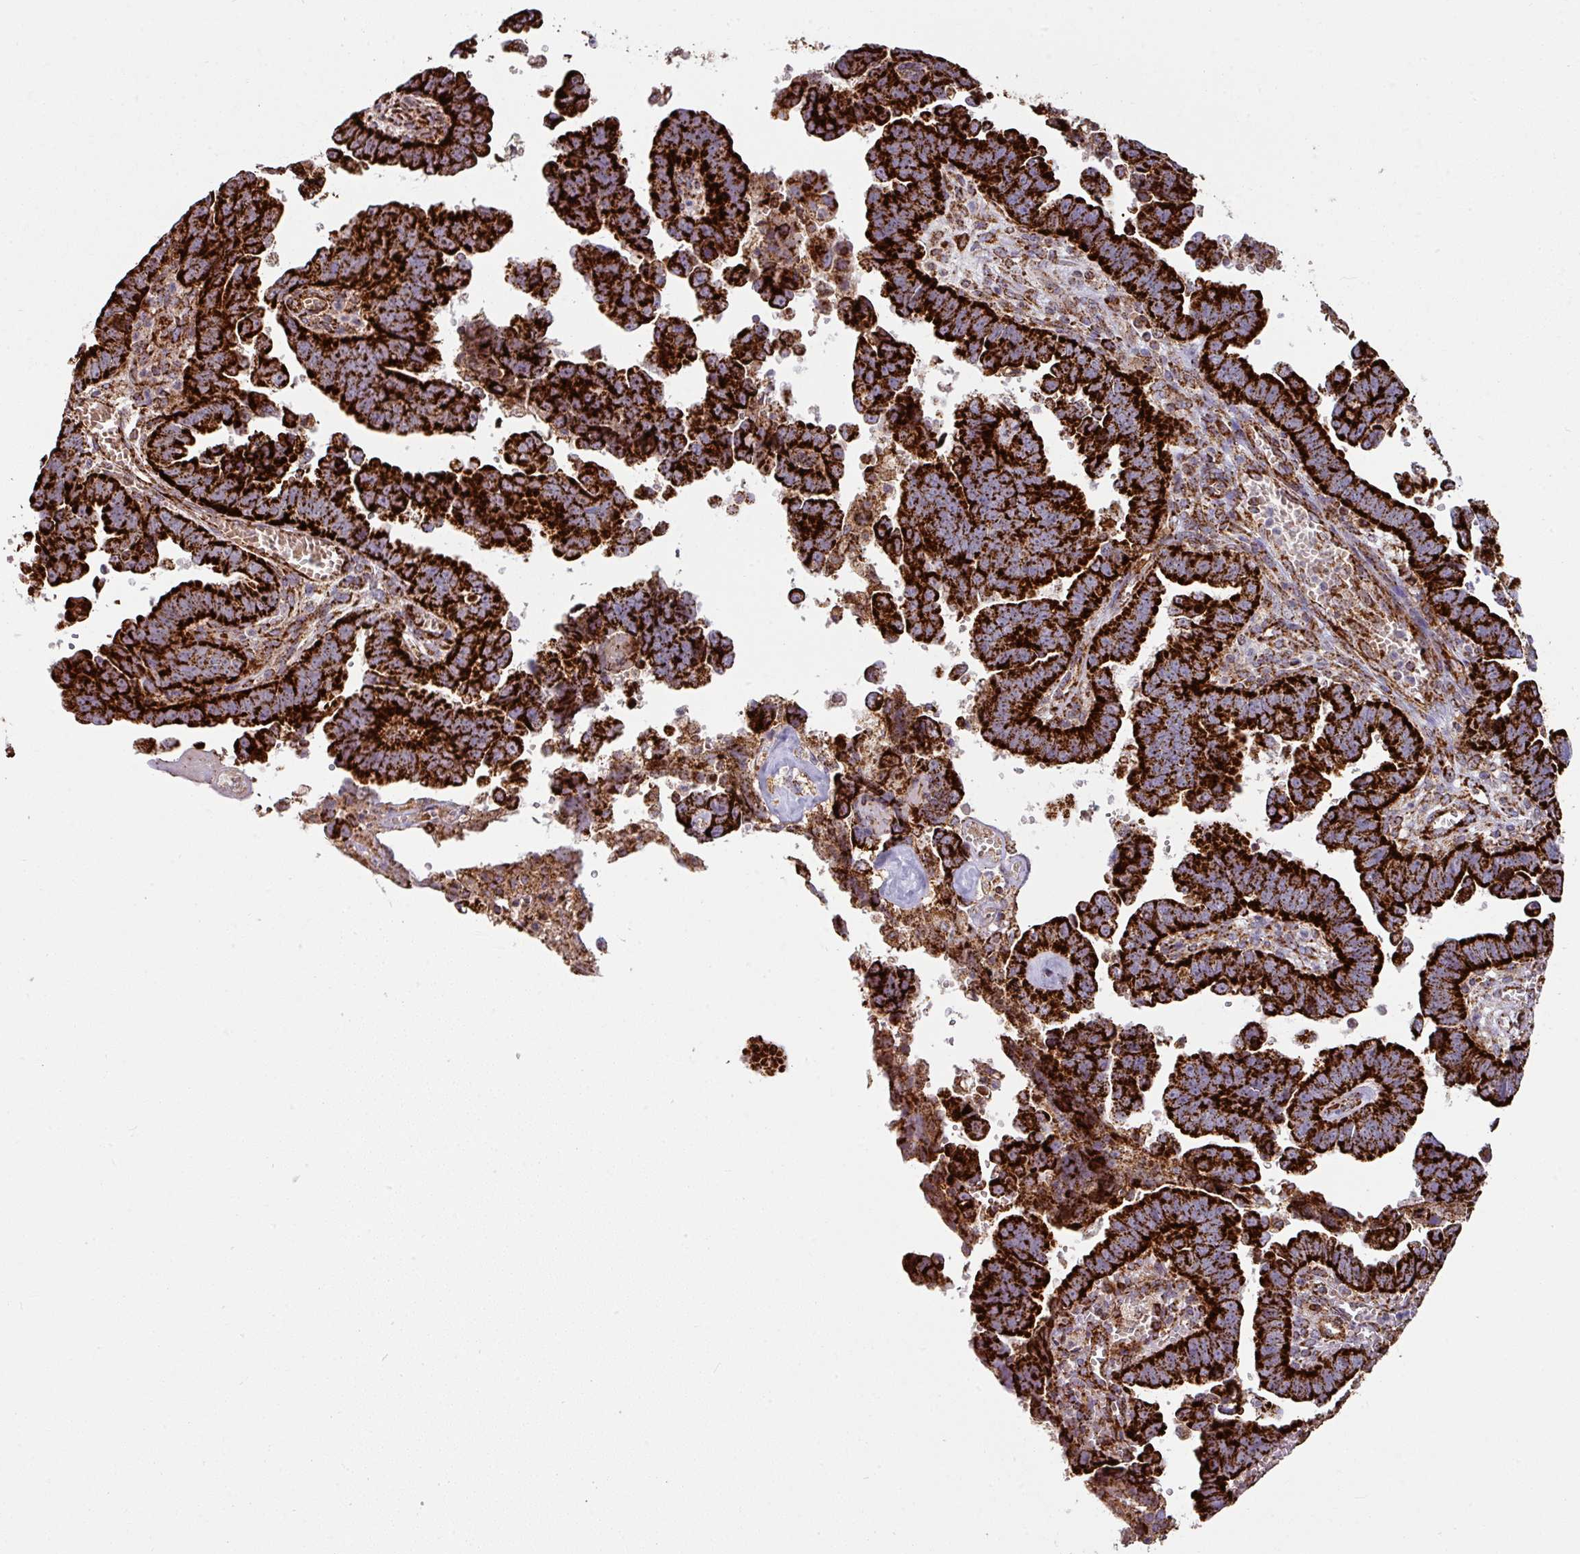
{"staining": {"intensity": "strong", "quantity": ">75%", "location": "cytoplasmic/membranous"}, "tissue": "endometrial cancer", "cell_type": "Tumor cells", "image_type": "cancer", "snomed": [{"axis": "morphology", "description": "Adenocarcinoma, NOS"}, {"axis": "topography", "description": "Endometrium"}], "caption": "This is a histology image of IHC staining of endometrial cancer, which shows strong expression in the cytoplasmic/membranous of tumor cells.", "gene": "TRAP1", "patient": {"sex": "female", "age": 75}}